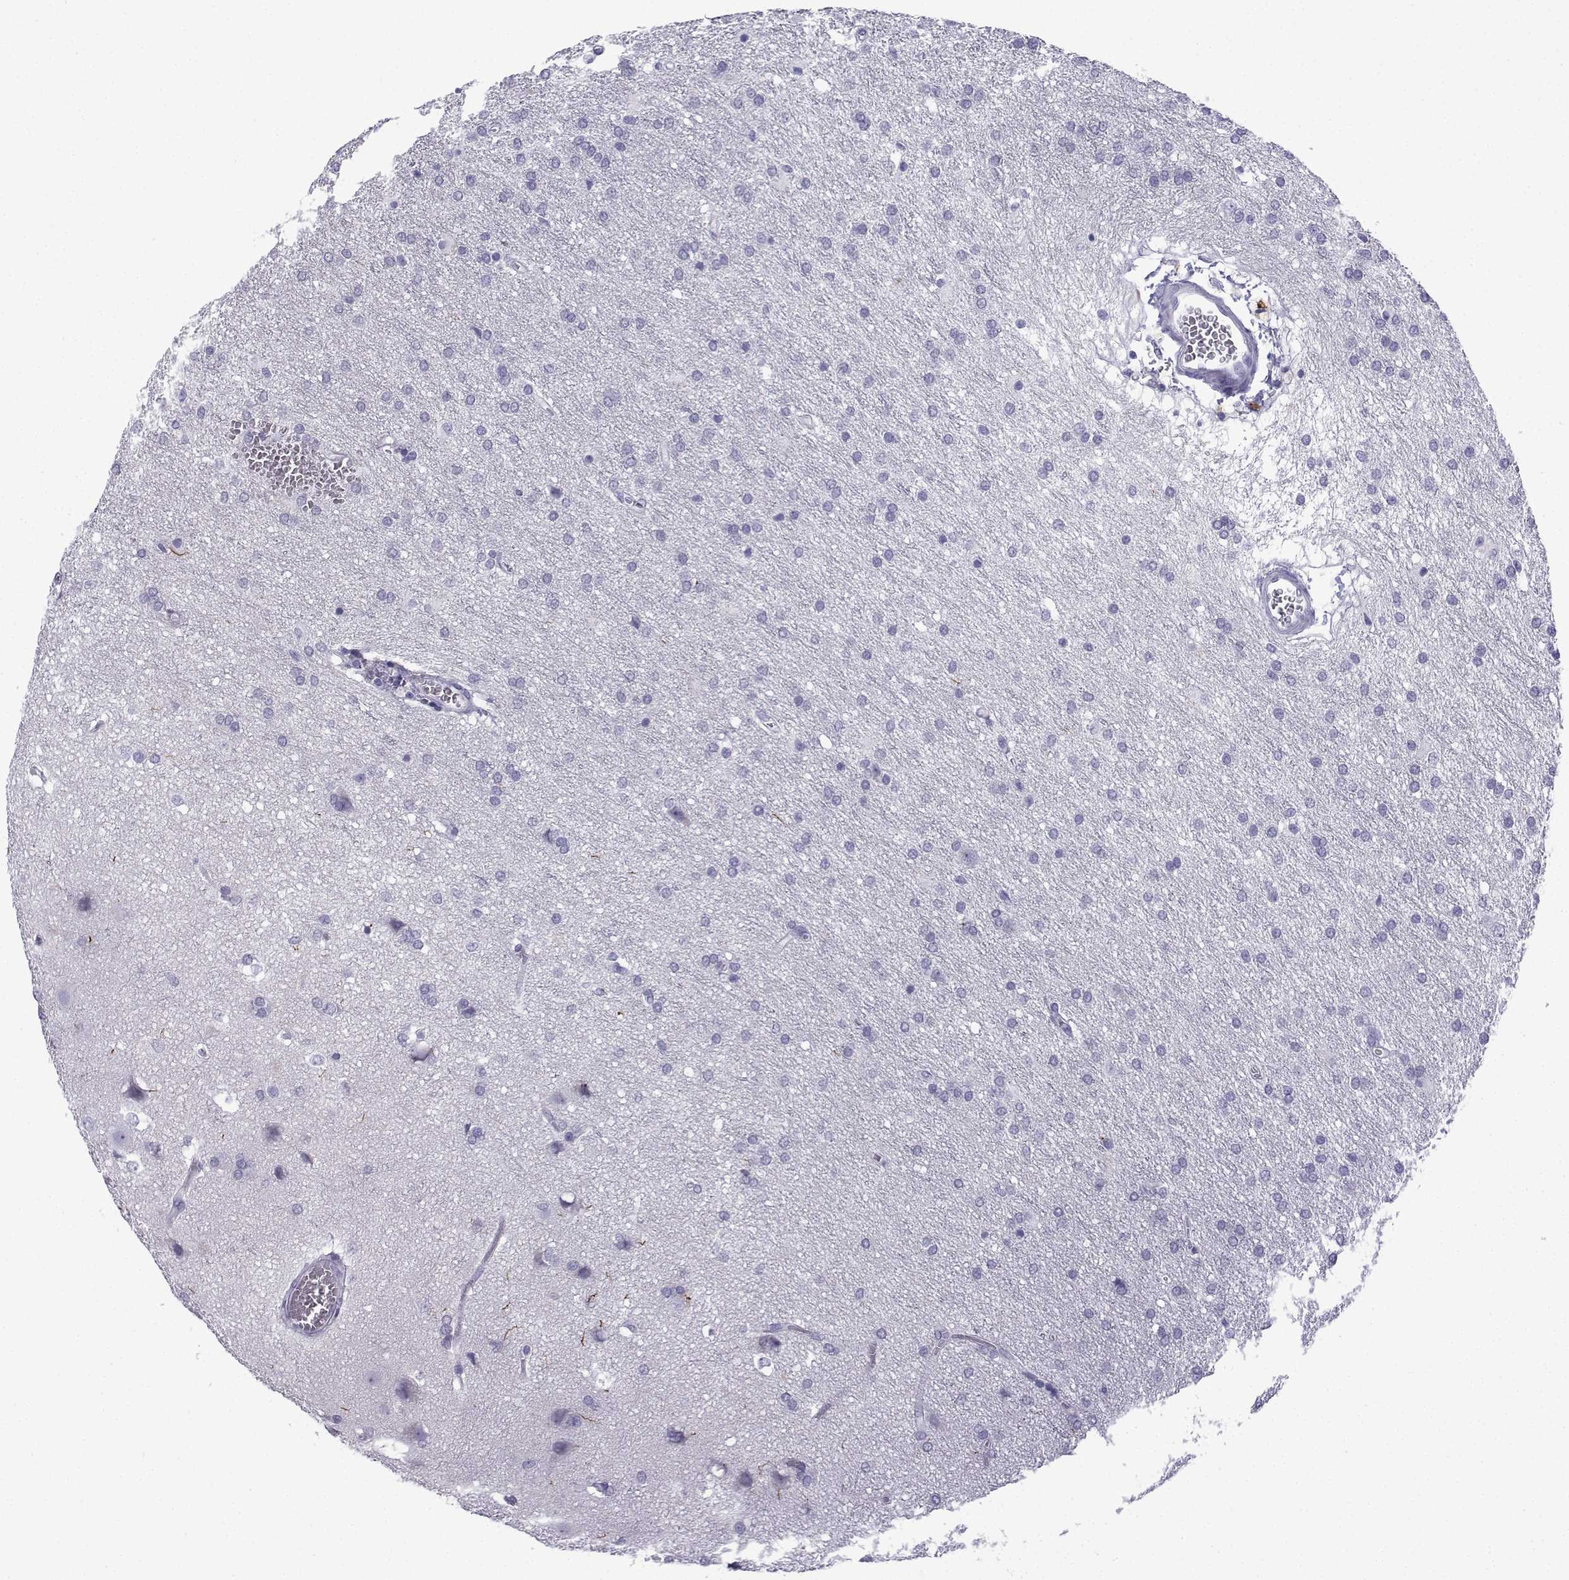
{"staining": {"intensity": "negative", "quantity": "none", "location": "none"}, "tissue": "glioma", "cell_type": "Tumor cells", "image_type": "cancer", "snomed": [{"axis": "morphology", "description": "Glioma, malignant, Low grade"}, {"axis": "topography", "description": "Brain"}], "caption": "There is no significant positivity in tumor cells of glioma.", "gene": "TRIM46", "patient": {"sex": "female", "age": 32}}